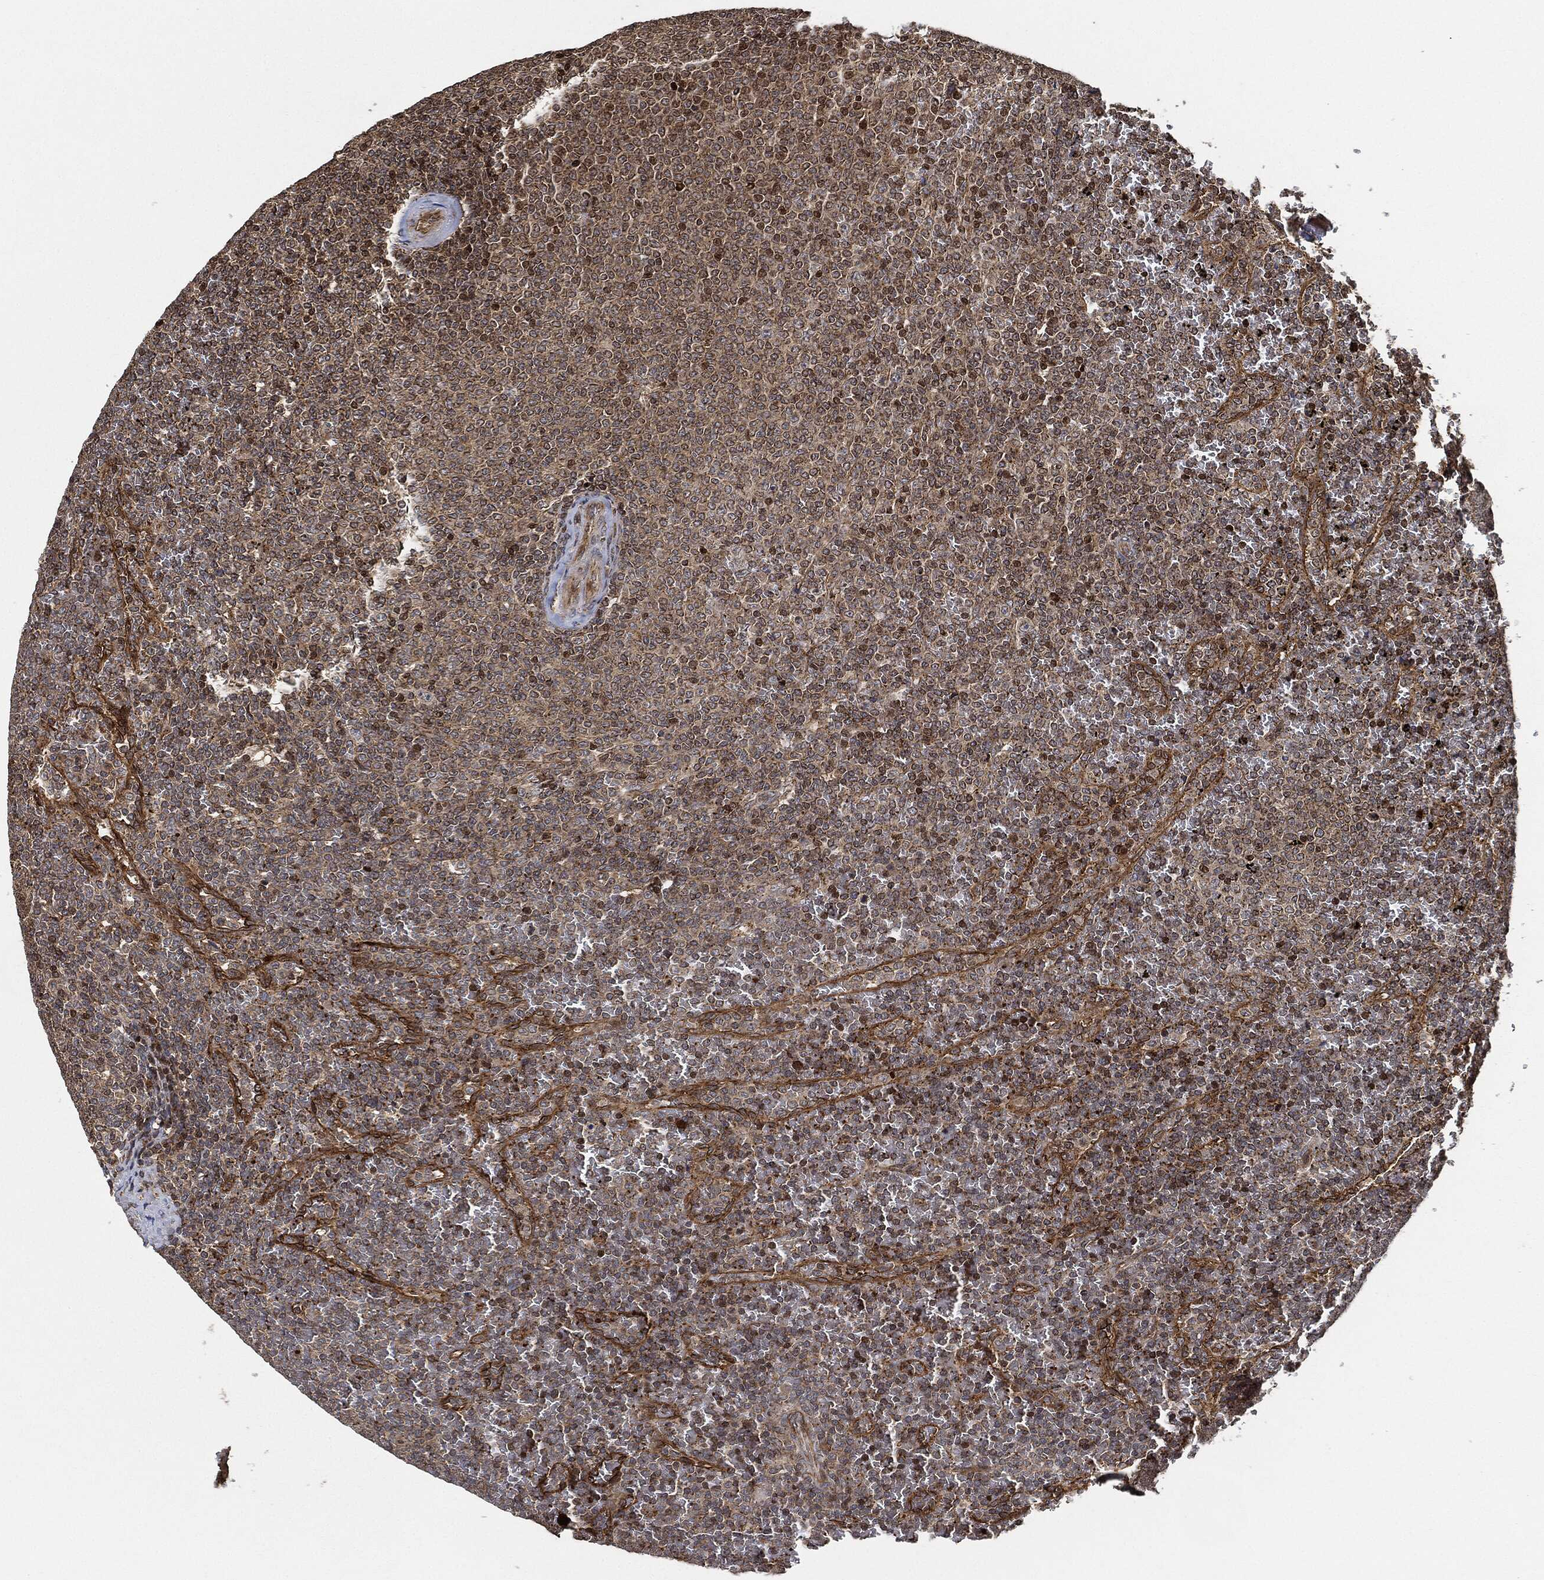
{"staining": {"intensity": "strong", "quantity": "<25%", "location": "nuclear"}, "tissue": "lymphoma", "cell_type": "Tumor cells", "image_type": "cancer", "snomed": [{"axis": "morphology", "description": "Malignant lymphoma, non-Hodgkin's type, Low grade"}, {"axis": "topography", "description": "Spleen"}], "caption": "A brown stain shows strong nuclear expression of a protein in human malignant lymphoma, non-Hodgkin's type (low-grade) tumor cells. (DAB (3,3'-diaminobenzidine) IHC with brightfield microscopy, high magnification).", "gene": "MAP3K3", "patient": {"sex": "female", "age": 77}}